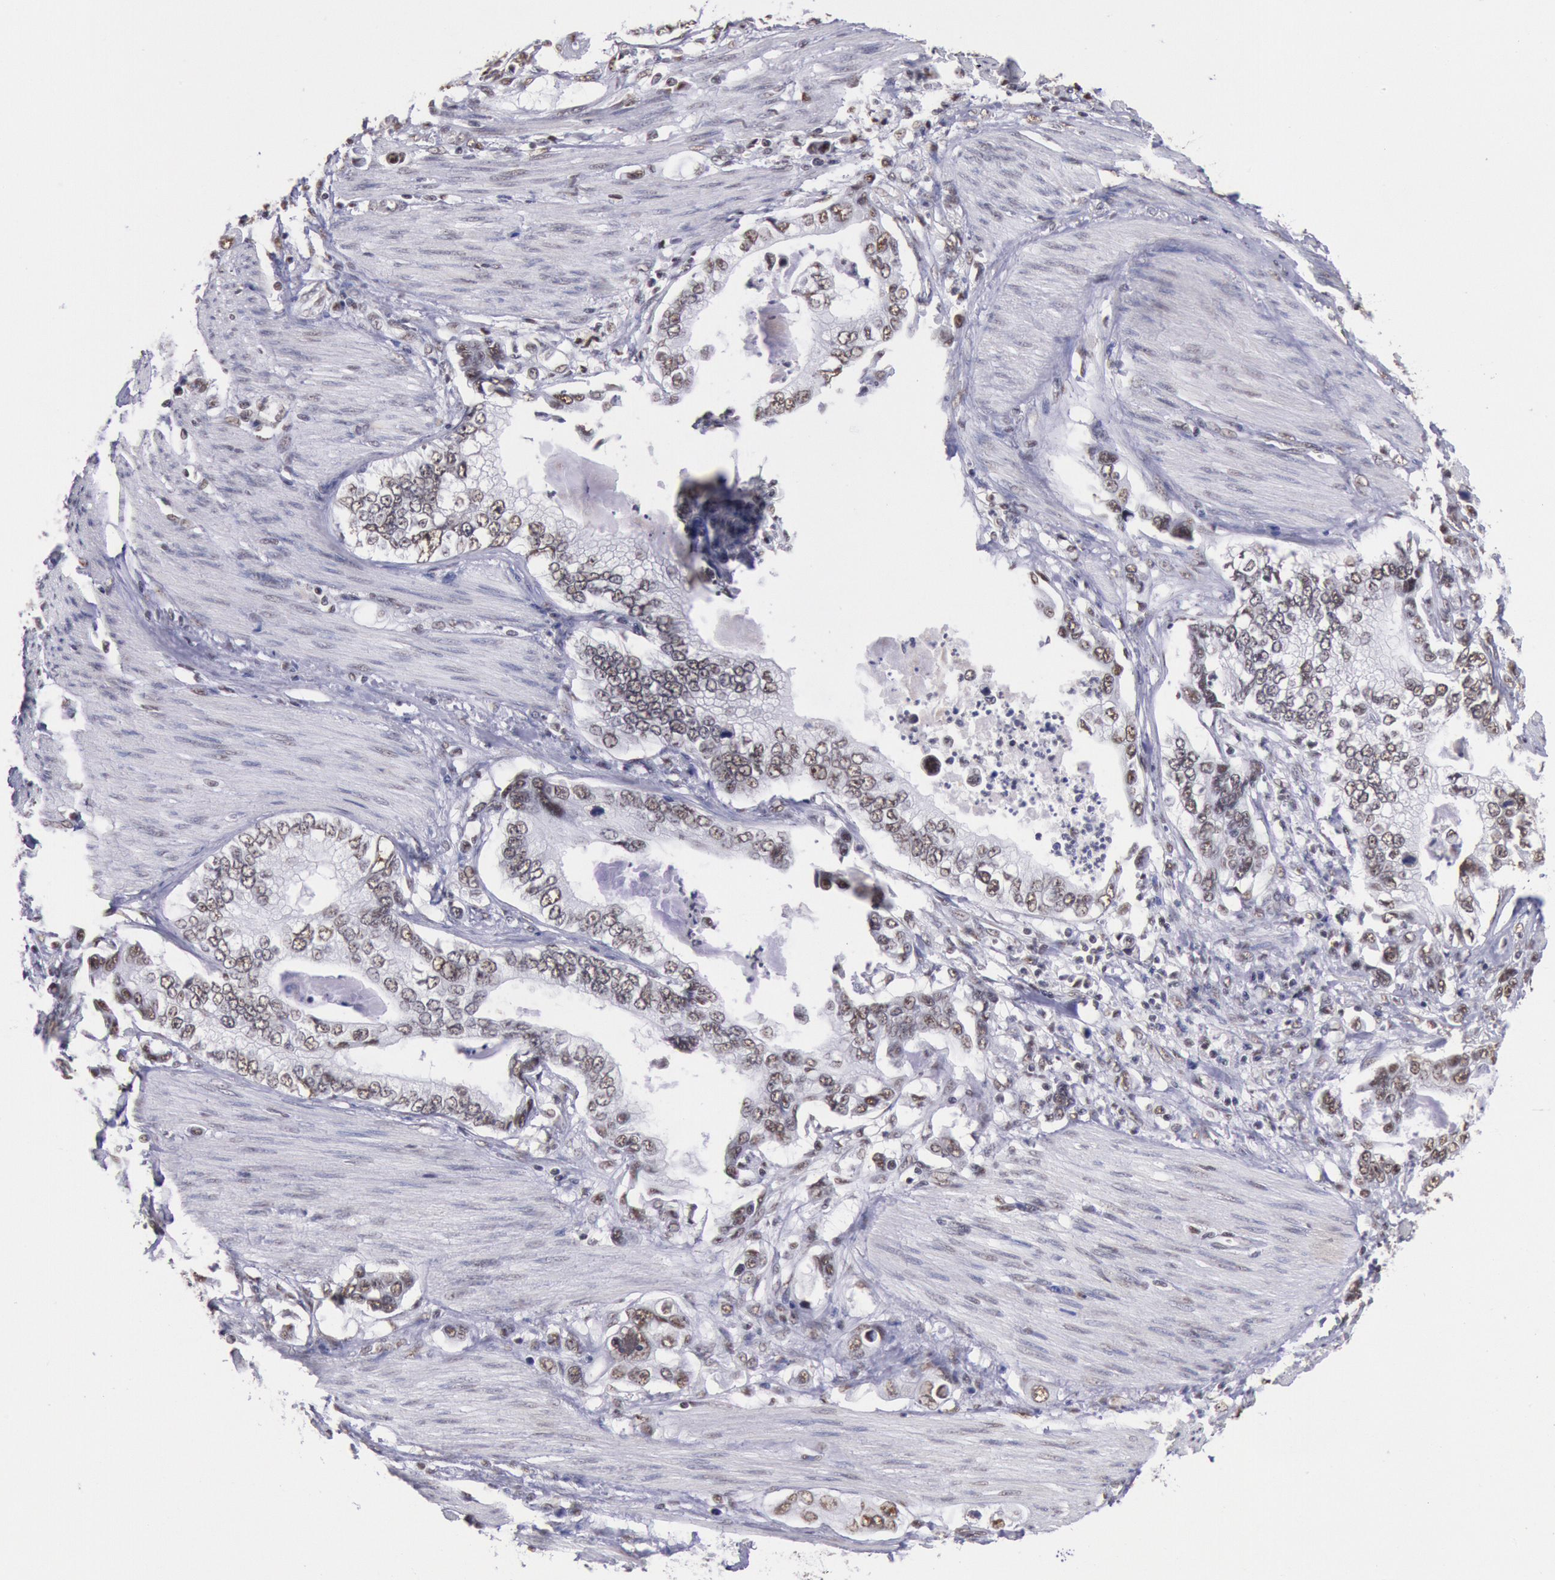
{"staining": {"intensity": "weak", "quantity": ">75%", "location": "nuclear"}, "tissue": "stomach cancer", "cell_type": "Tumor cells", "image_type": "cancer", "snomed": [{"axis": "morphology", "description": "Adenocarcinoma, NOS"}, {"axis": "topography", "description": "Pancreas"}, {"axis": "topography", "description": "Stomach, upper"}], "caption": "IHC photomicrograph of neoplastic tissue: stomach cancer stained using IHC exhibits low levels of weak protein expression localized specifically in the nuclear of tumor cells, appearing as a nuclear brown color.", "gene": "SNRPD3", "patient": {"sex": "male", "age": 77}}